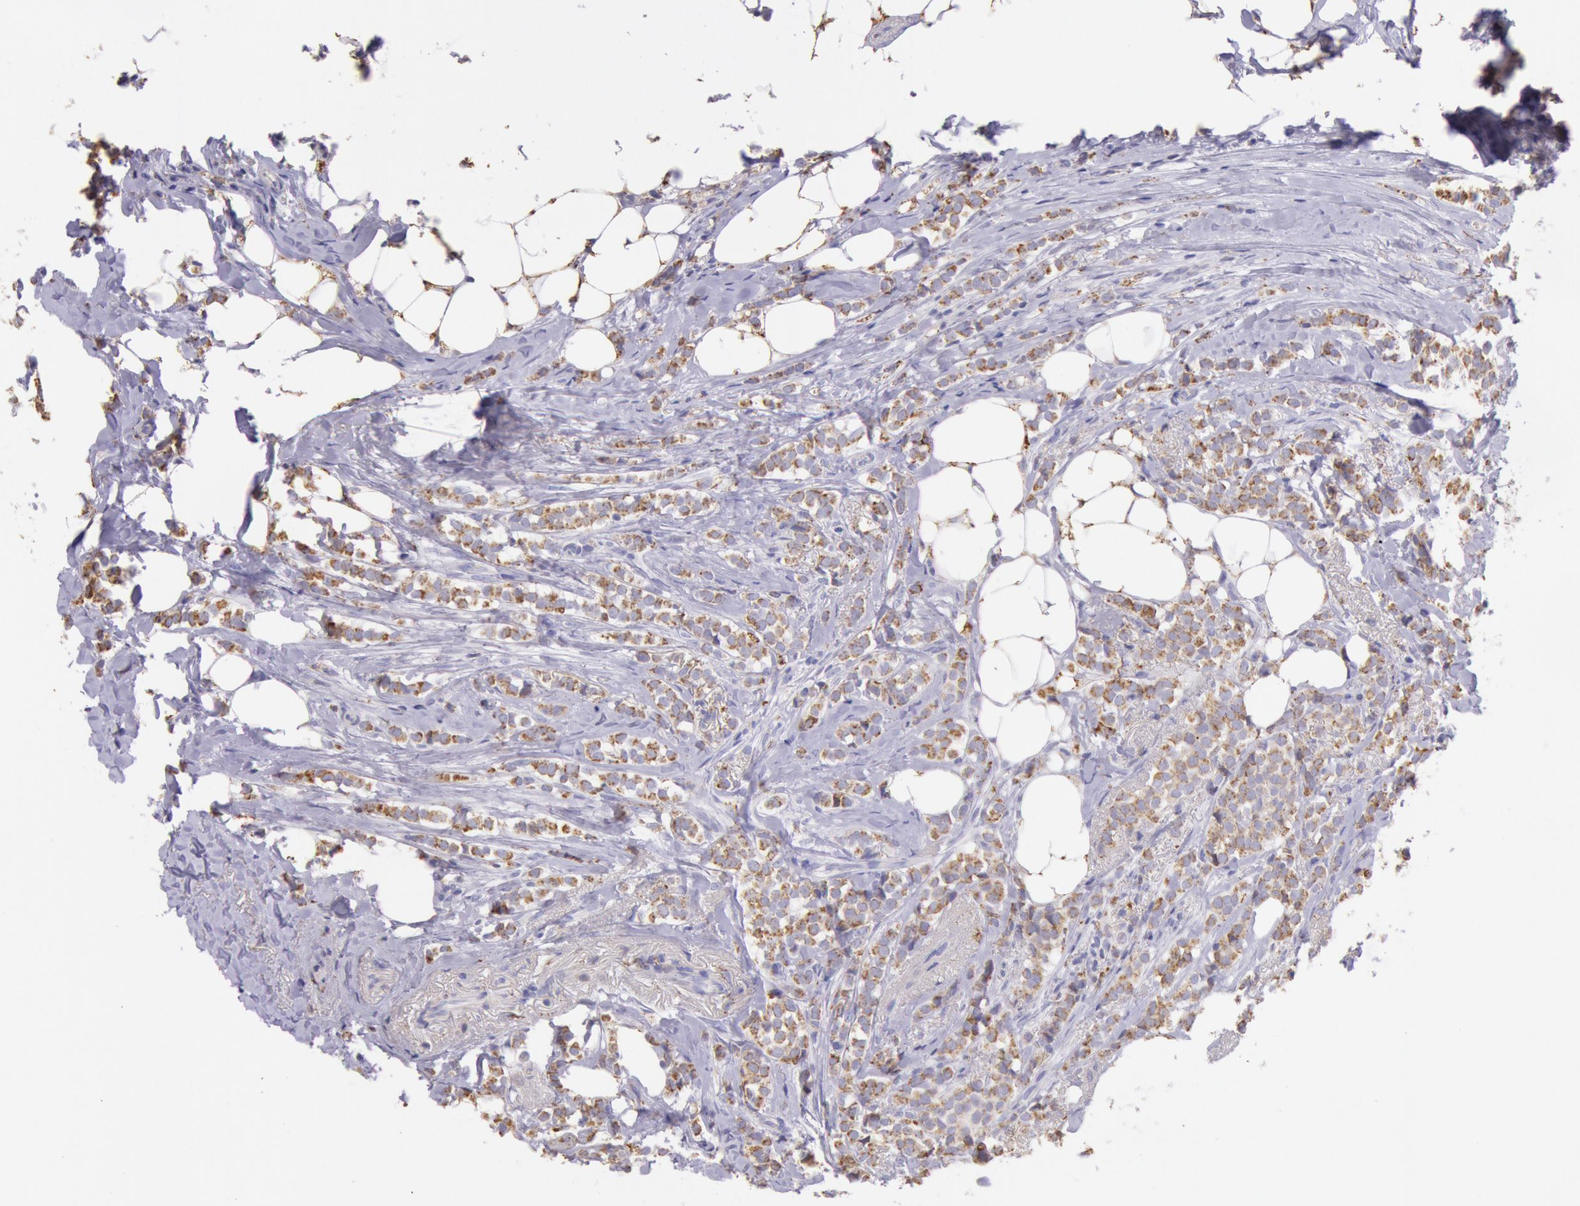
{"staining": {"intensity": "moderate", "quantity": "25%-75%", "location": "cytoplasmic/membranous"}, "tissue": "breast cancer", "cell_type": "Tumor cells", "image_type": "cancer", "snomed": [{"axis": "morphology", "description": "Lobular carcinoma"}, {"axis": "topography", "description": "Breast"}], "caption": "Moderate cytoplasmic/membranous positivity for a protein is identified in about 25%-75% of tumor cells of breast cancer (lobular carcinoma) using immunohistochemistry.", "gene": "FRMD6", "patient": {"sex": "female", "age": 56}}